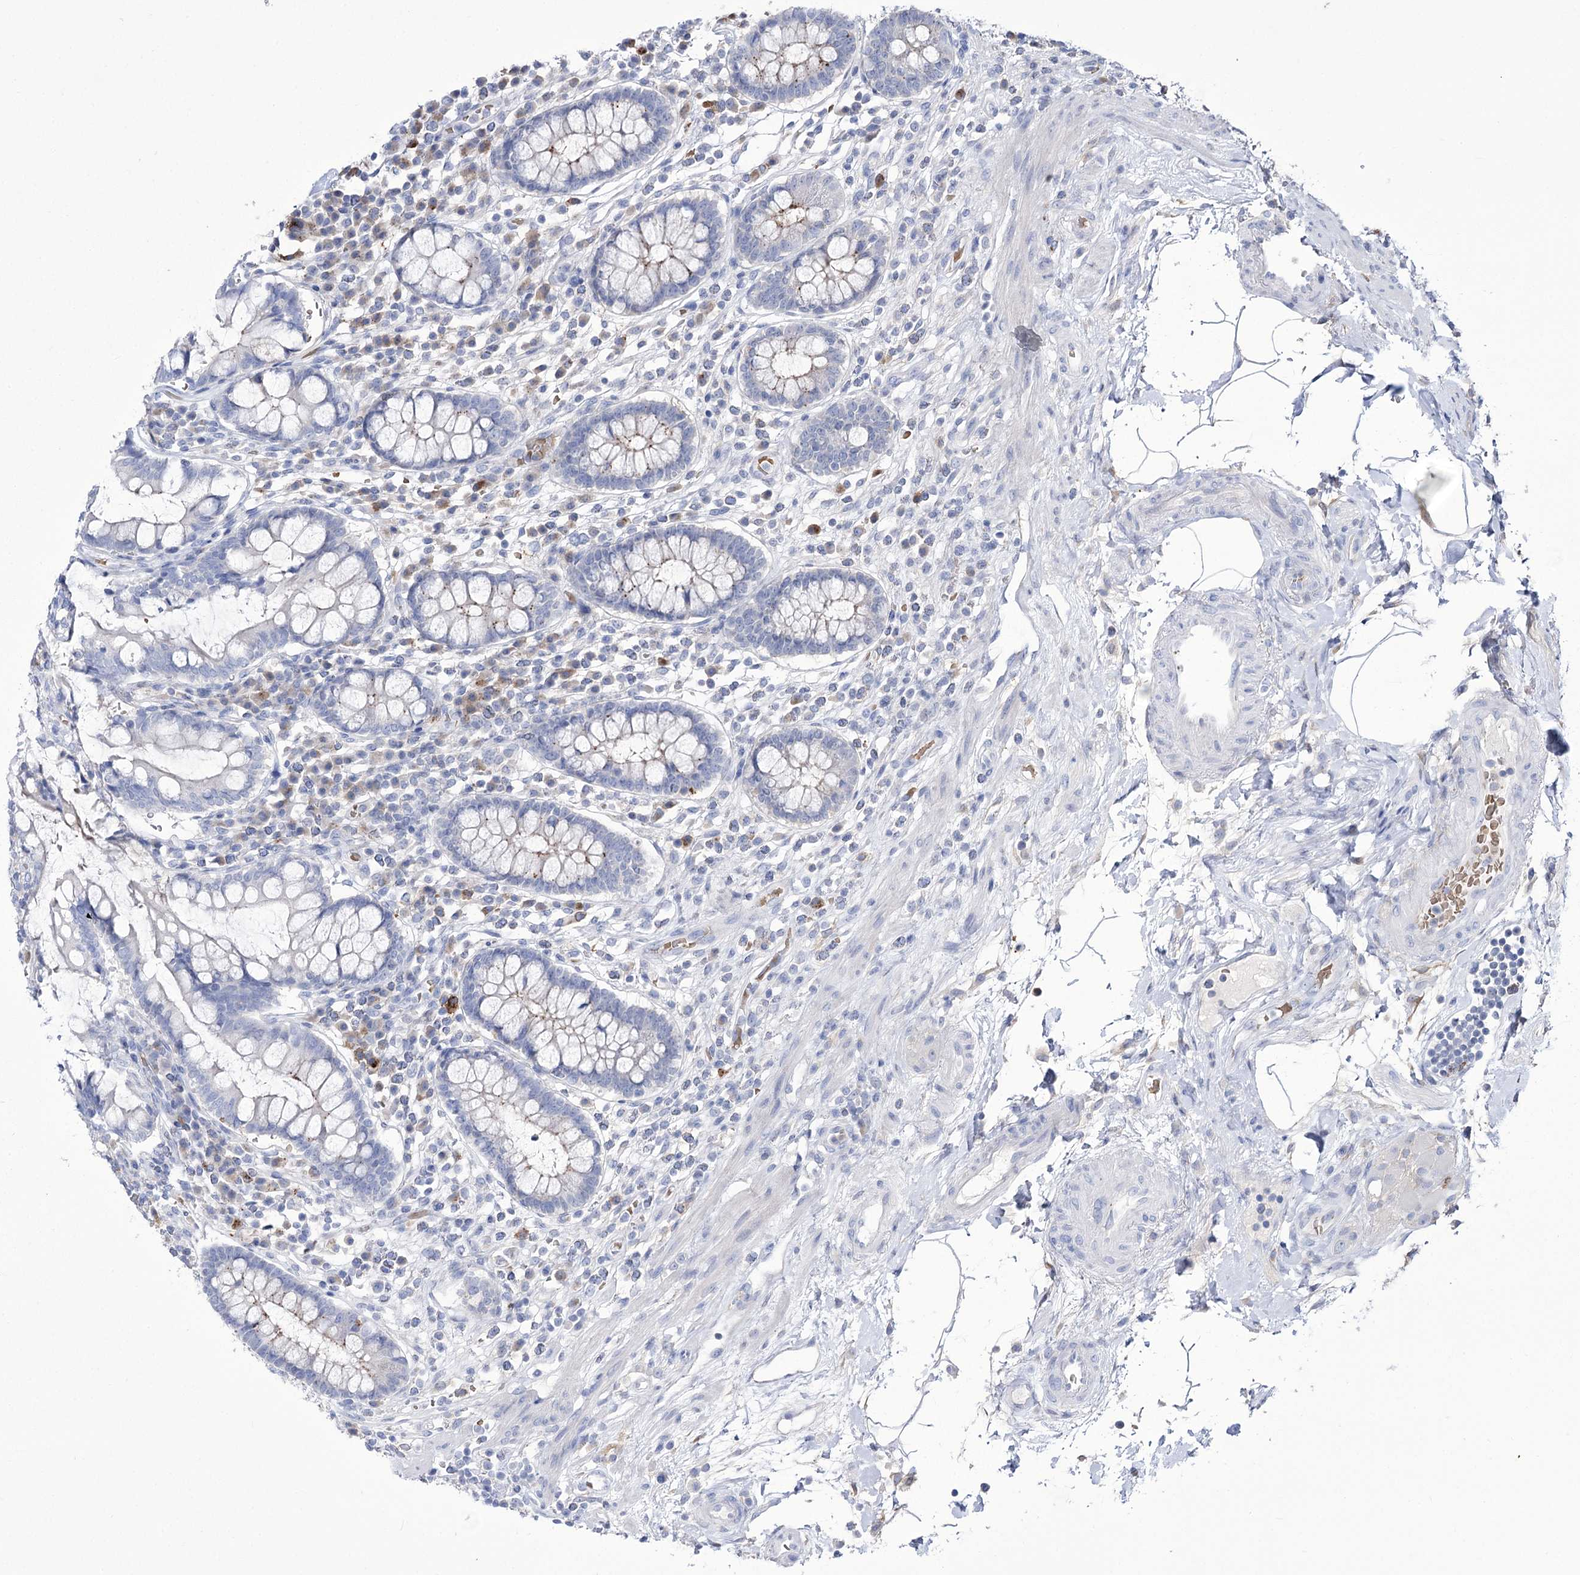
{"staining": {"intensity": "negative", "quantity": "none", "location": "none"}, "tissue": "colon", "cell_type": "Endothelial cells", "image_type": "normal", "snomed": [{"axis": "morphology", "description": "Normal tissue, NOS"}, {"axis": "topography", "description": "Colon"}], "caption": "This is an immunohistochemistry image of unremarkable human colon. There is no staining in endothelial cells.", "gene": "ZNF622", "patient": {"sex": "female", "age": 79}}